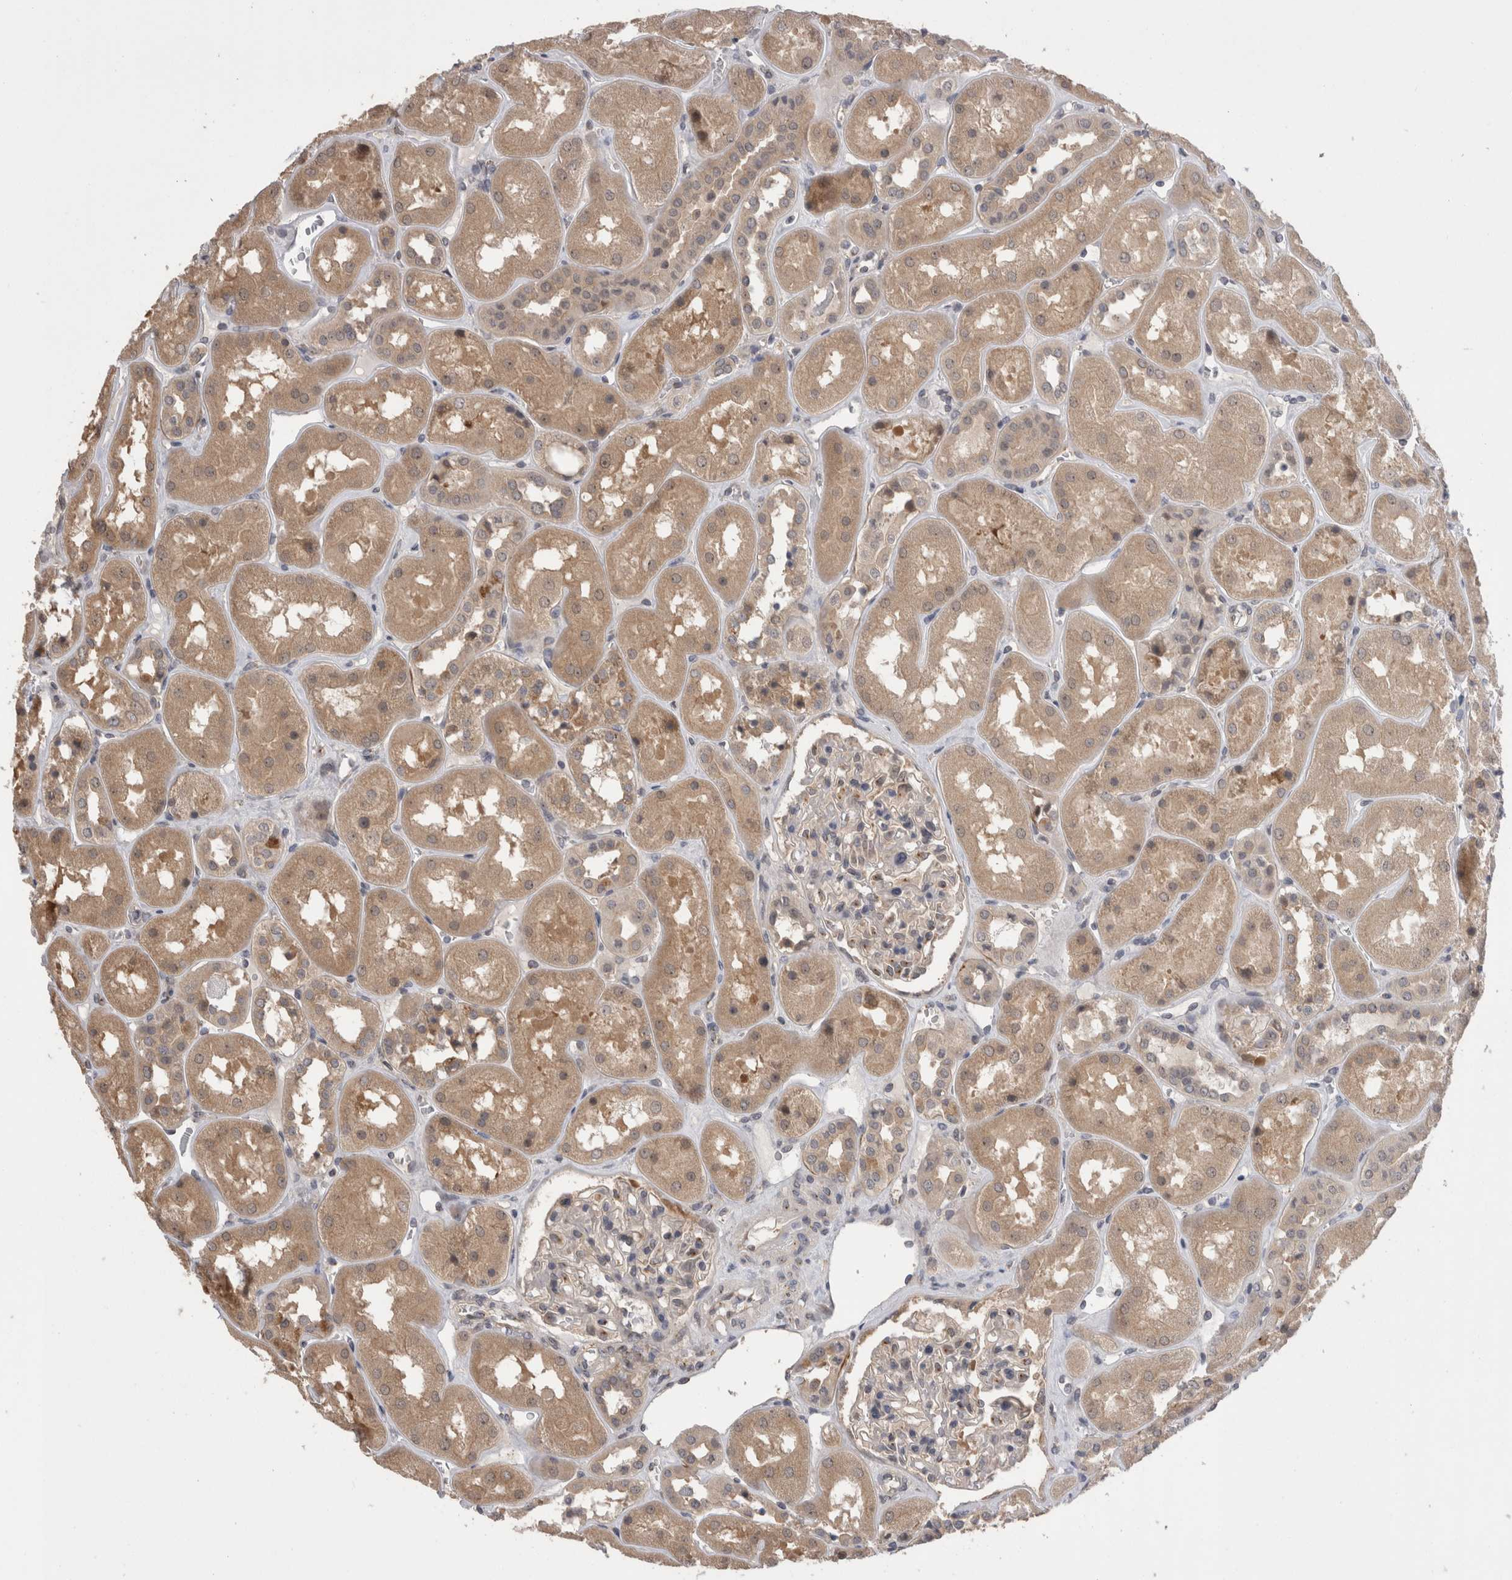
{"staining": {"intensity": "negative", "quantity": "none", "location": "none"}, "tissue": "kidney", "cell_type": "Cells in glomeruli", "image_type": "normal", "snomed": [{"axis": "morphology", "description": "Normal tissue, NOS"}, {"axis": "topography", "description": "Kidney"}], "caption": "This is an IHC image of normal kidney. There is no expression in cells in glomeruli.", "gene": "DCTN6", "patient": {"sex": "male", "age": 70}}